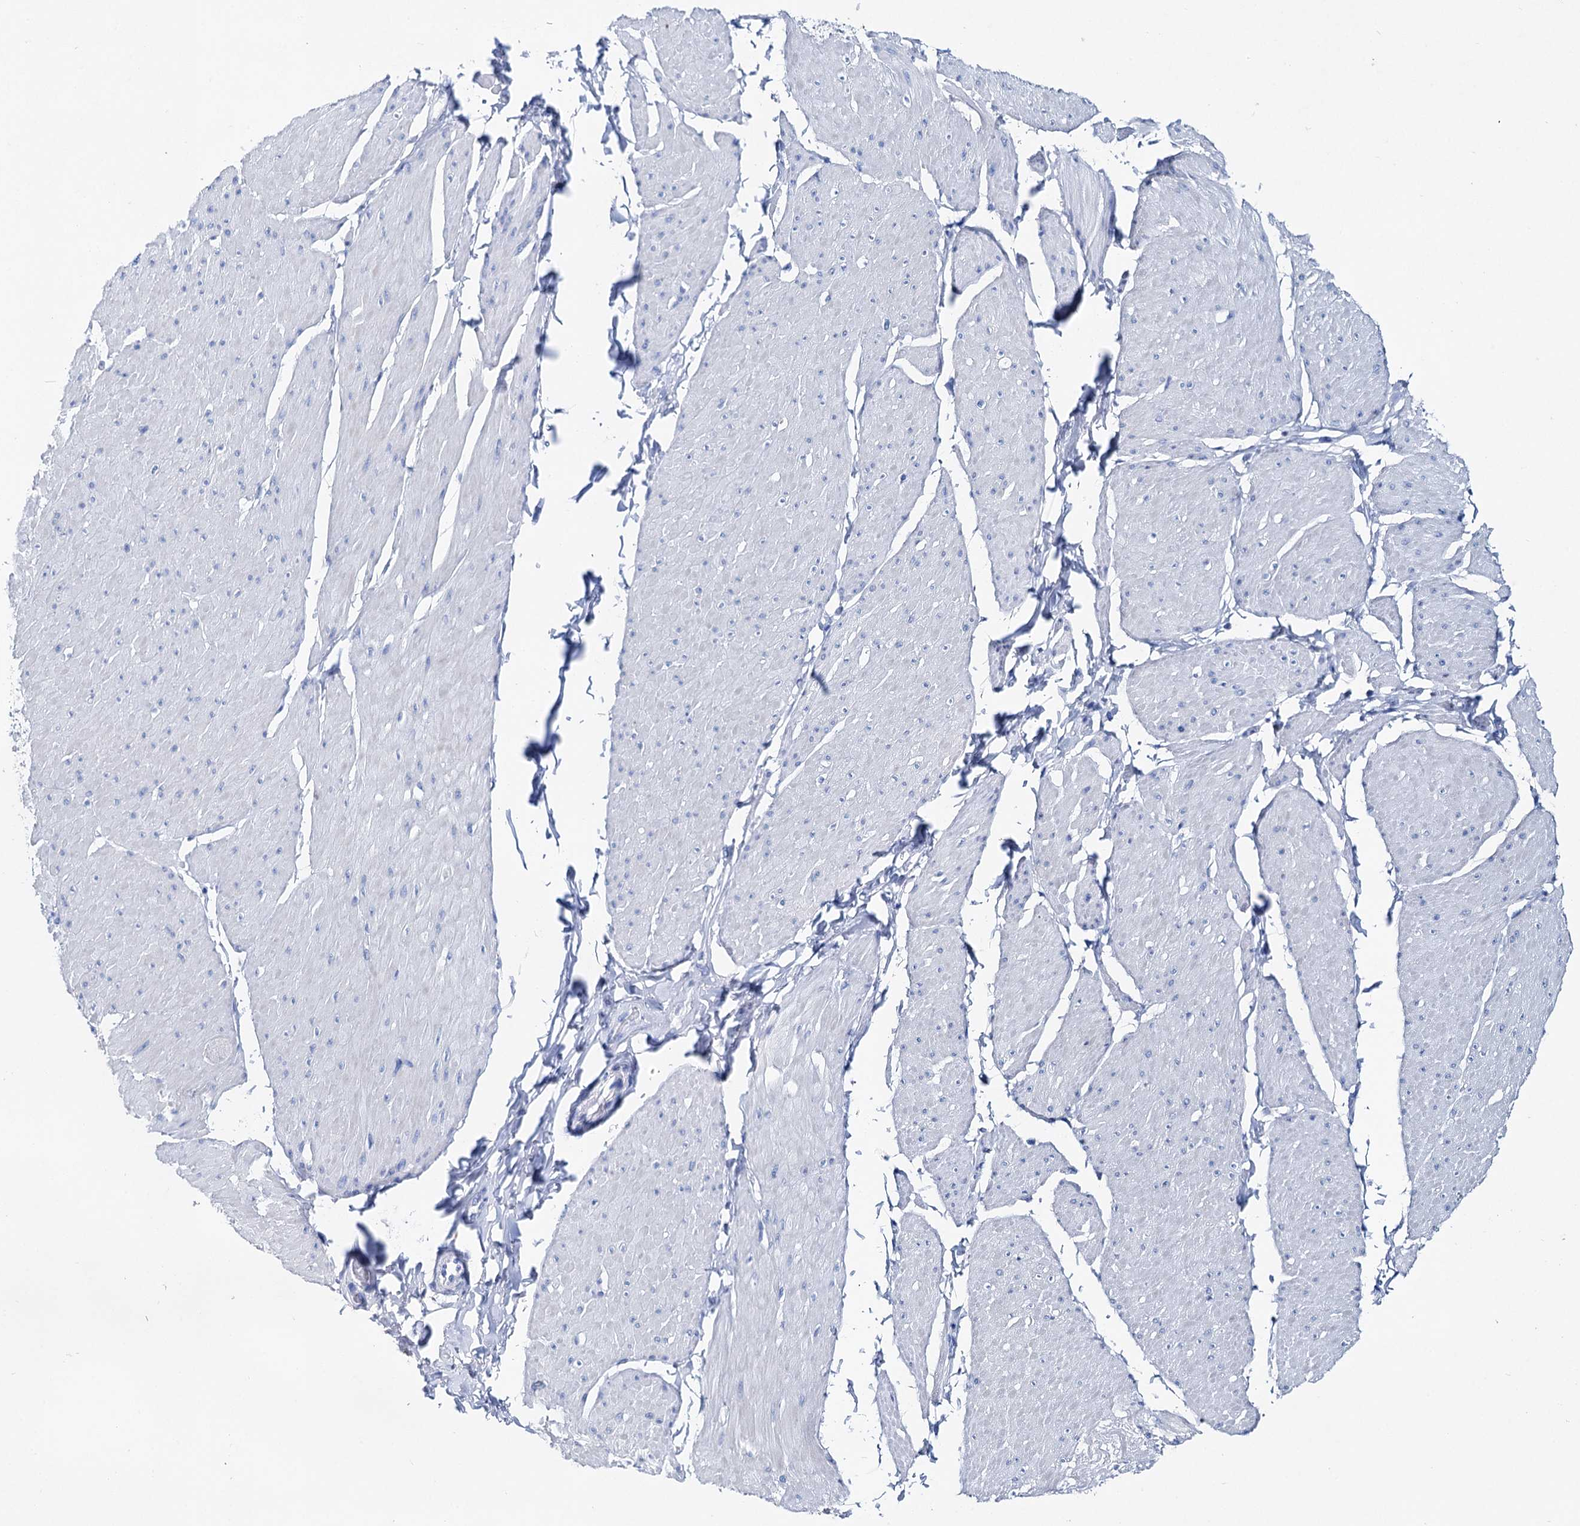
{"staining": {"intensity": "negative", "quantity": "none", "location": "none"}, "tissue": "smooth muscle", "cell_type": "Smooth muscle cells", "image_type": "normal", "snomed": [{"axis": "morphology", "description": "Urothelial carcinoma, High grade"}, {"axis": "topography", "description": "Urinary bladder"}], "caption": "The photomicrograph reveals no significant staining in smooth muscle cells of smooth muscle. (DAB (3,3'-diaminobenzidine) IHC visualized using brightfield microscopy, high magnification).", "gene": "BRINP1", "patient": {"sex": "male", "age": 46}}